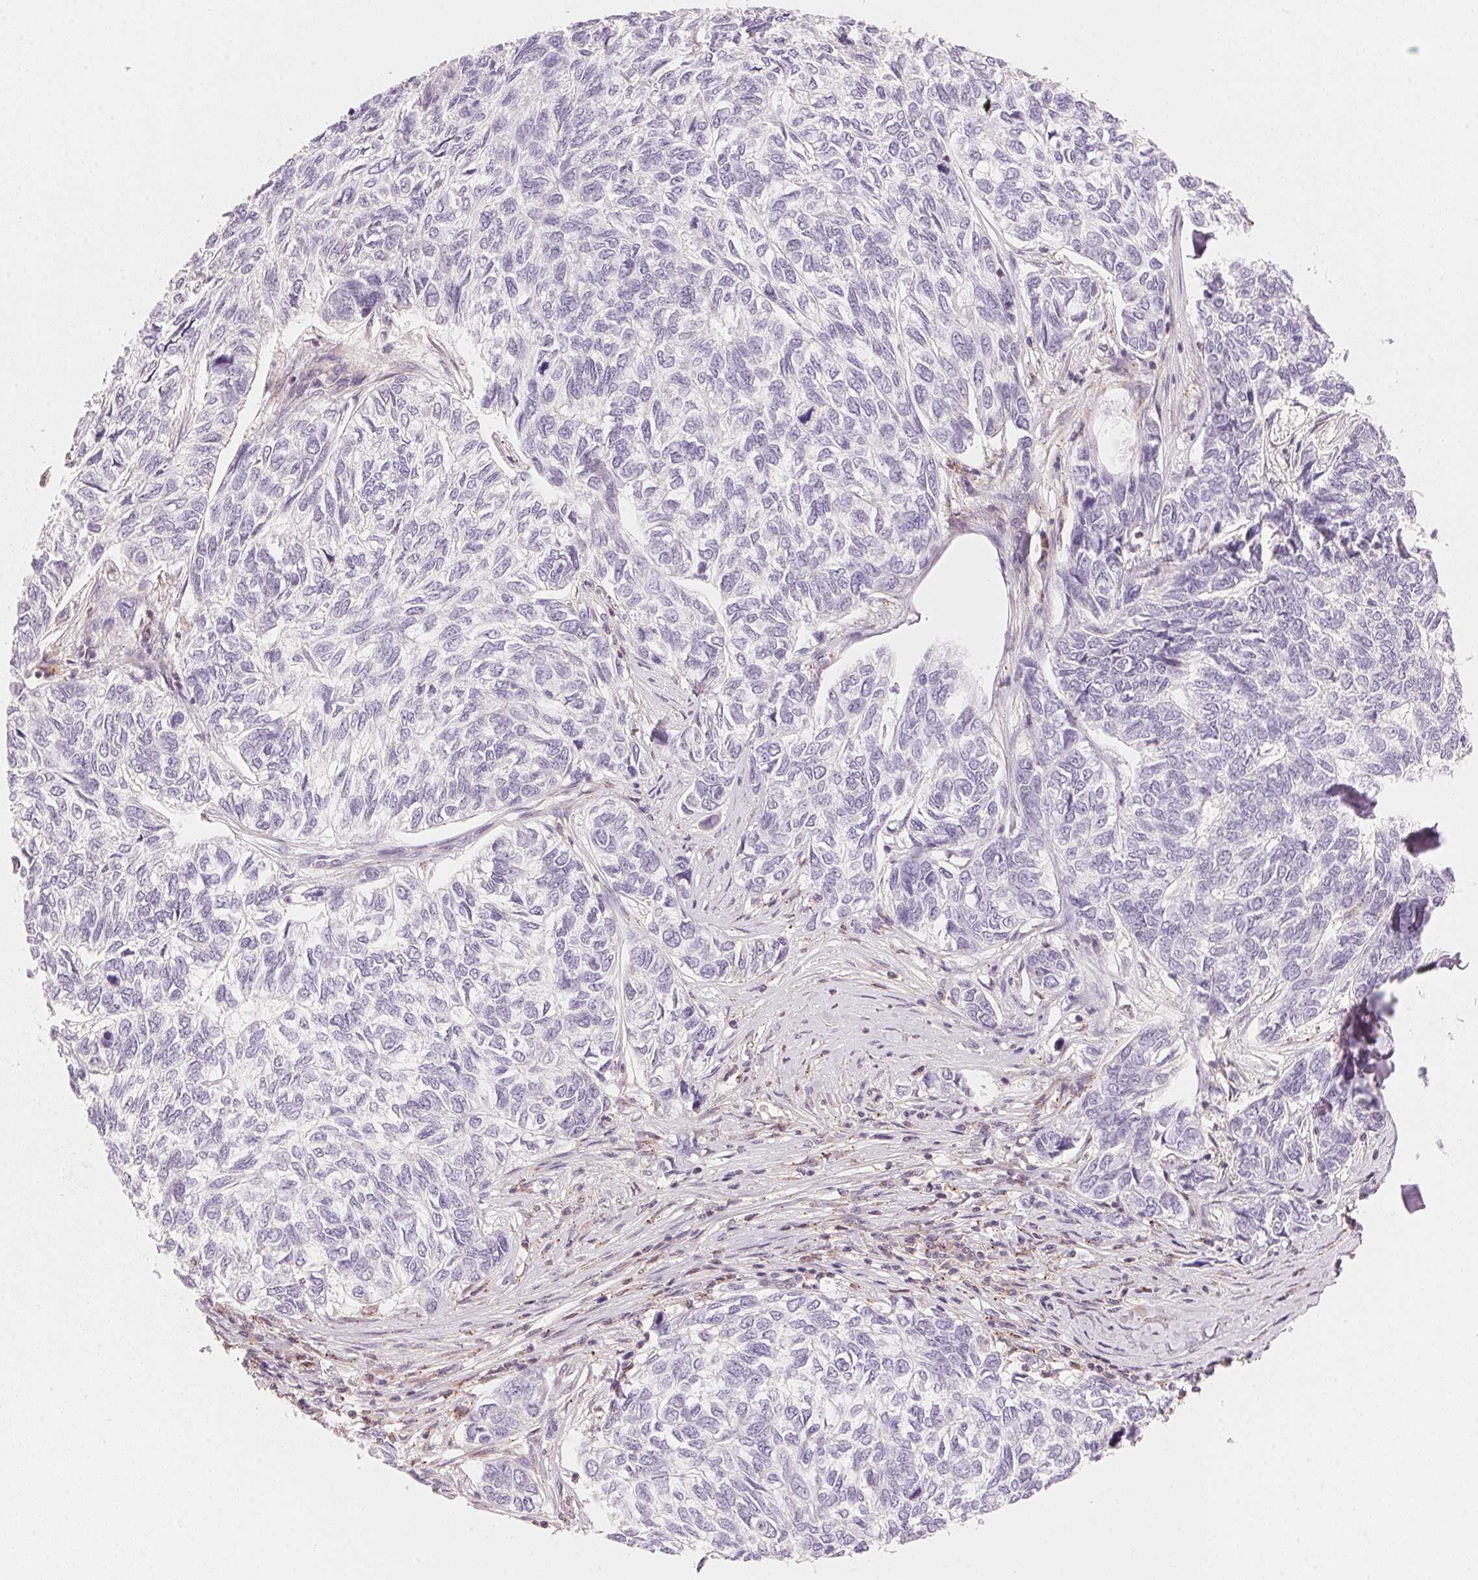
{"staining": {"intensity": "negative", "quantity": "none", "location": "none"}, "tissue": "skin cancer", "cell_type": "Tumor cells", "image_type": "cancer", "snomed": [{"axis": "morphology", "description": "Basal cell carcinoma"}, {"axis": "topography", "description": "Skin"}], "caption": "The micrograph demonstrates no staining of tumor cells in basal cell carcinoma (skin).", "gene": "HOXB13", "patient": {"sex": "female", "age": 65}}